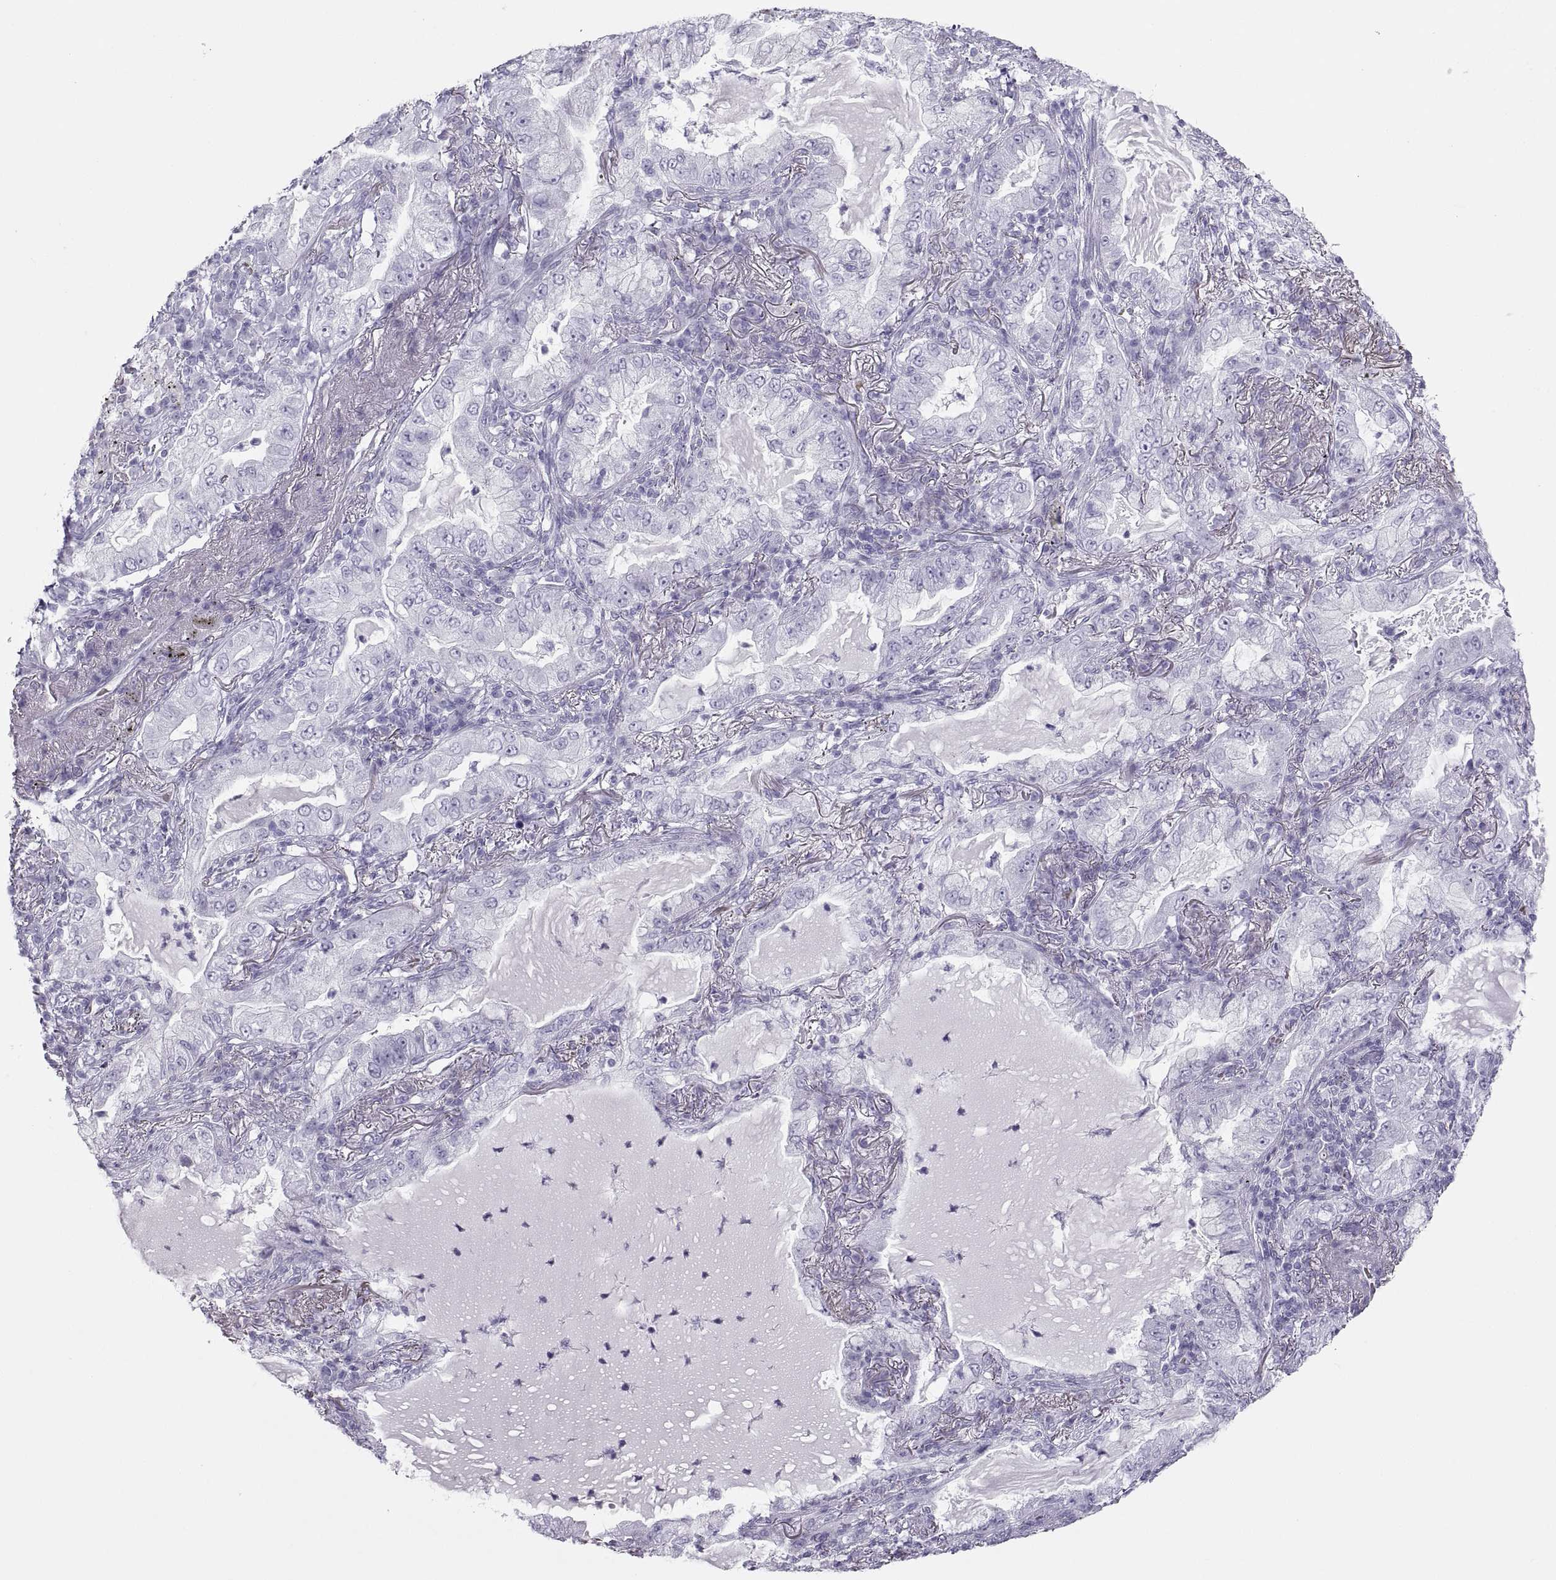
{"staining": {"intensity": "negative", "quantity": "none", "location": "none"}, "tissue": "lung cancer", "cell_type": "Tumor cells", "image_type": "cancer", "snomed": [{"axis": "morphology", "description": "Adenocarcinoma, NOS"}, {"axis": "topography", "description": "Lung"}], "caption": "Tumor cells are negative for brown protein staining in lung cancer (adenocarcinoma). (DAB (3,3'-diaminobenzidine) immunohistochemistry (IHC) with hematoxylin counter stain).", "gene": "SEMG1", "patient": {"sex": "female", "age": 73}}